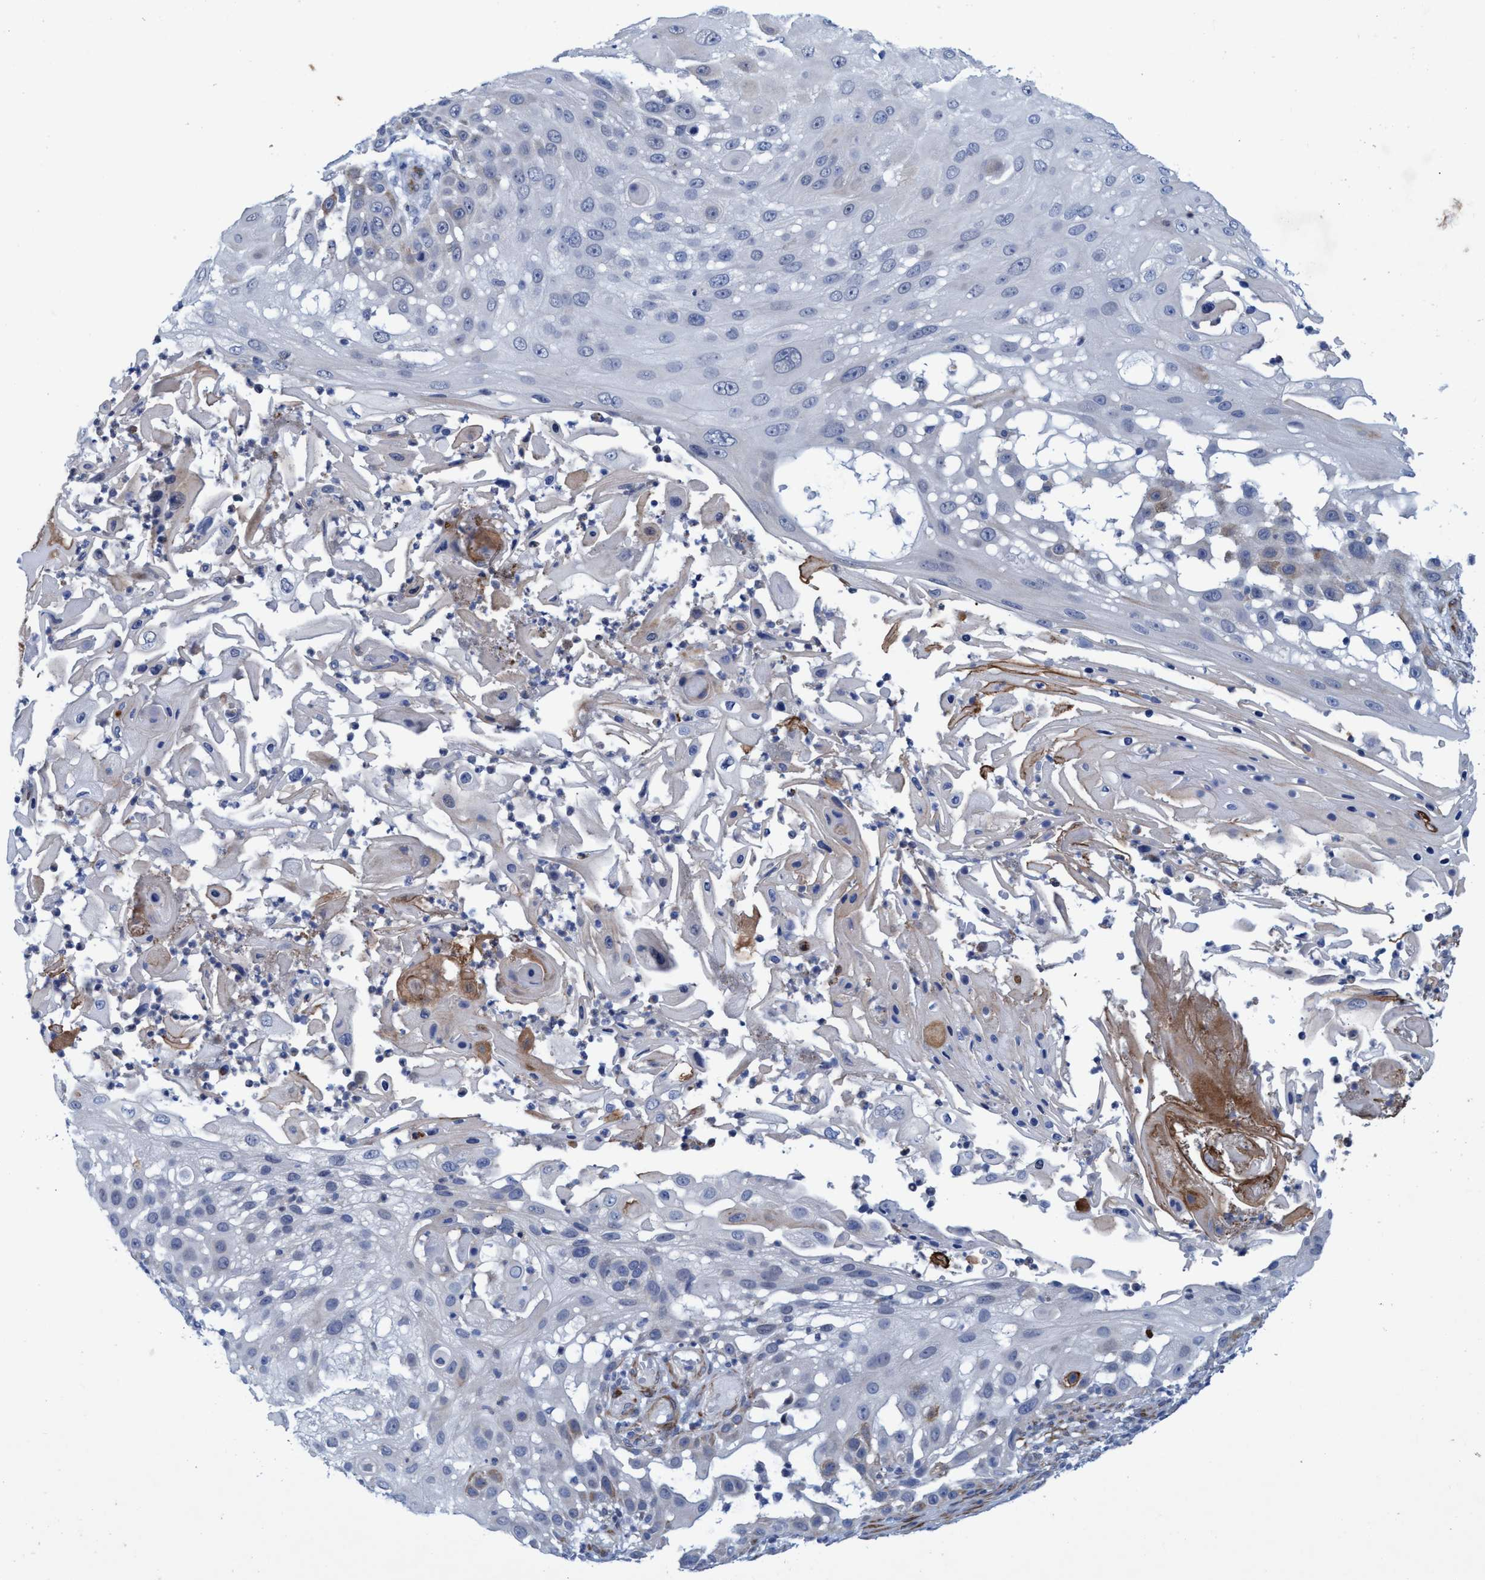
{"staining": {"intensity": "moderate", "quantity": "<25%", "location": "cytoplasmic/membranous"}, "tissue": "skin cancer", "cell_type": "Tumor cells", "image_type": "cancer", "snomed": [{"axis": "morphology", "description": "Squamous cell carcinoma, NOS"}, {"axis": "topography", "description": "Skin"}], "caption": "Immunohistochemistry (IHC) of skin squamous cell carcinoma reveals low levels of moderate cytoplasmic/membranous positivity in approximately <25% of tumor cells.", "gene": "SLC43A2", "patient": {"sex": "female", "age": 44}}